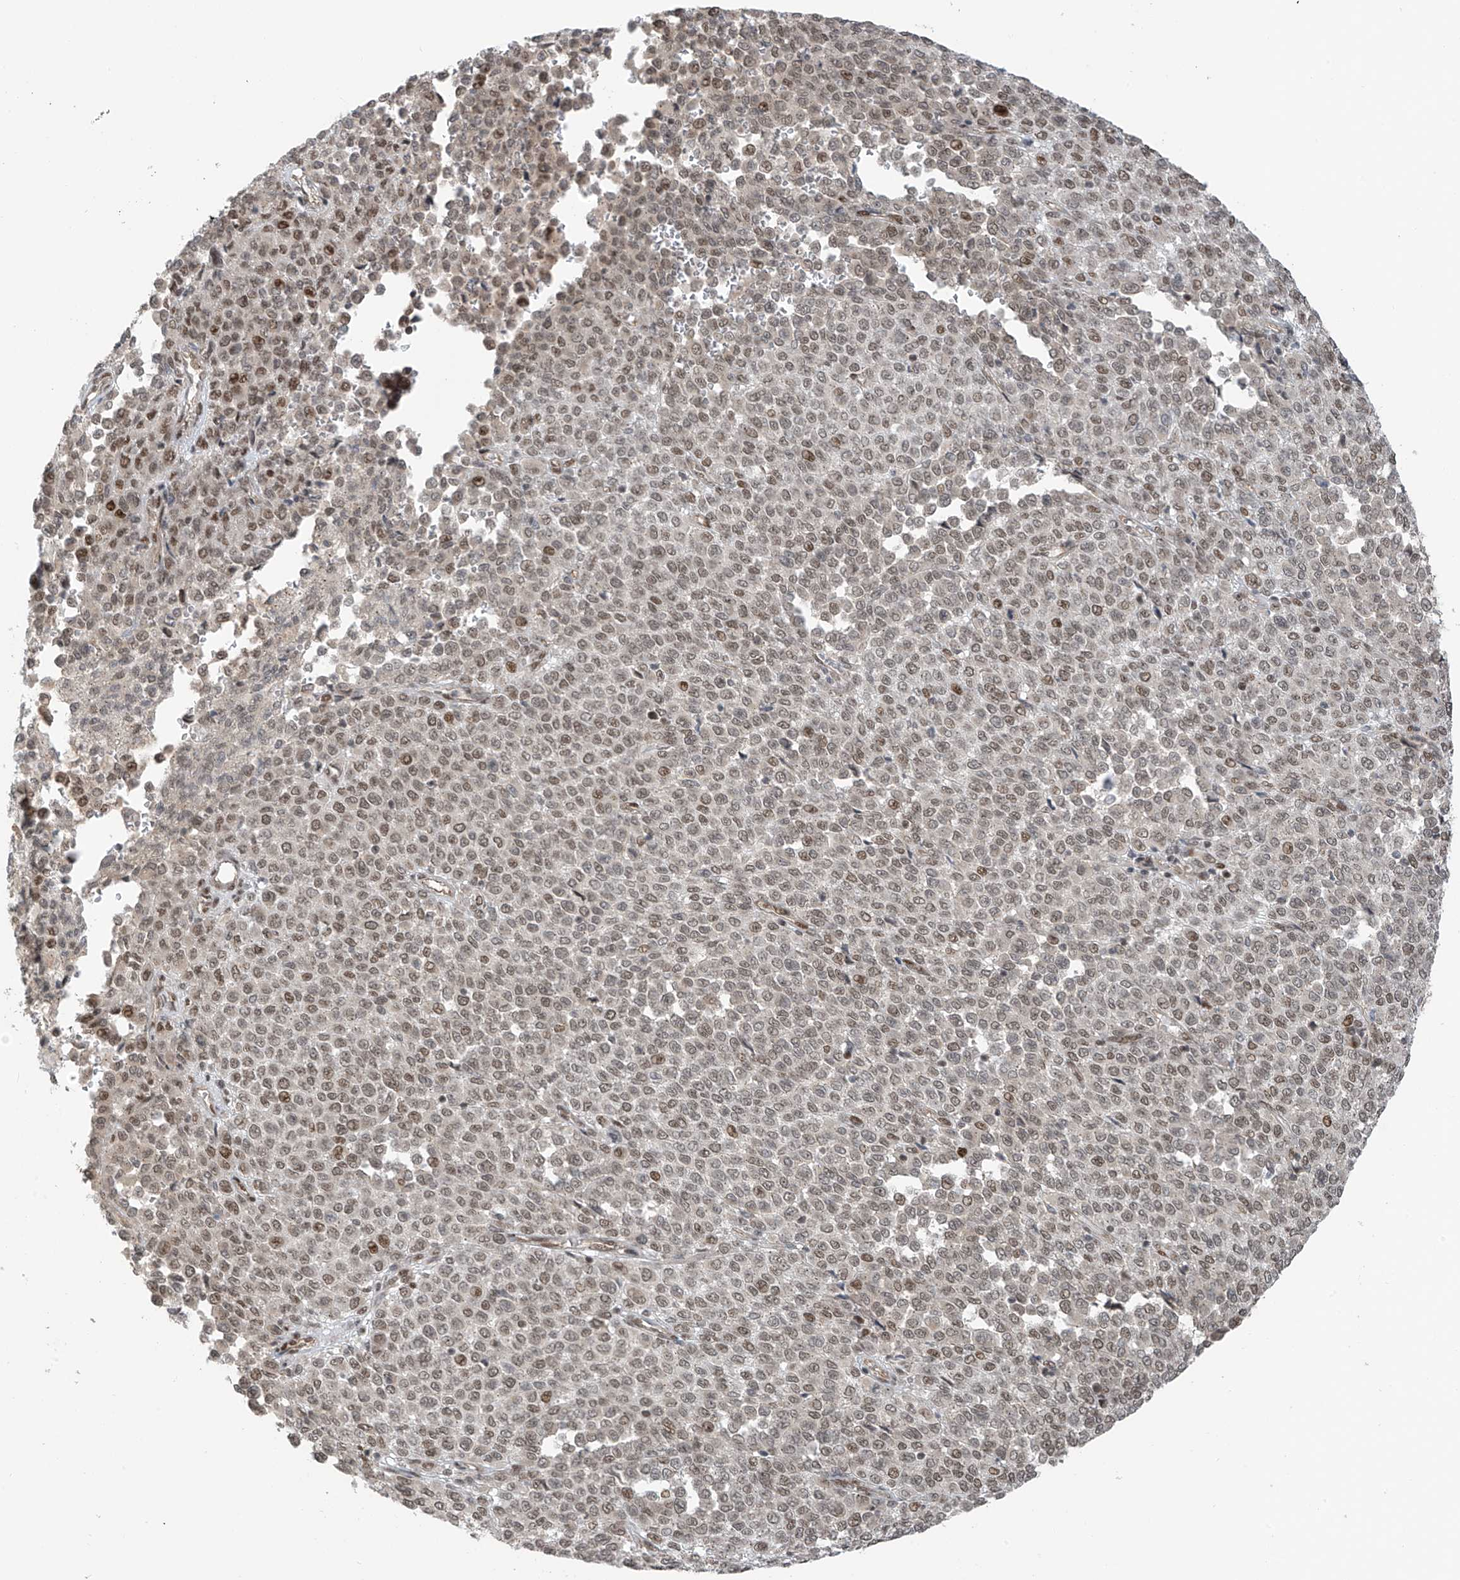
{"staining": {"intensity": "moderate", "quantity": "25%-75%", "location": "nuclear"}, "tissue": "melanoma", "cell_type": "Tumor cells", "image_type": "cancer", "snomed": [{"axis": "morphology", "description": "Malignant melanoma, Metastatic site"}, {"axis": "topography", "description": "Pancreas"}], "caption": "The micrograph demonstrates immunohistochemical staining of melanoma. There is moderate nuclear staining is identified in about 25%-75% of tumor cells.", "gene": "ARHGEF3", "patient": {"sex": "female", "age": 30}}